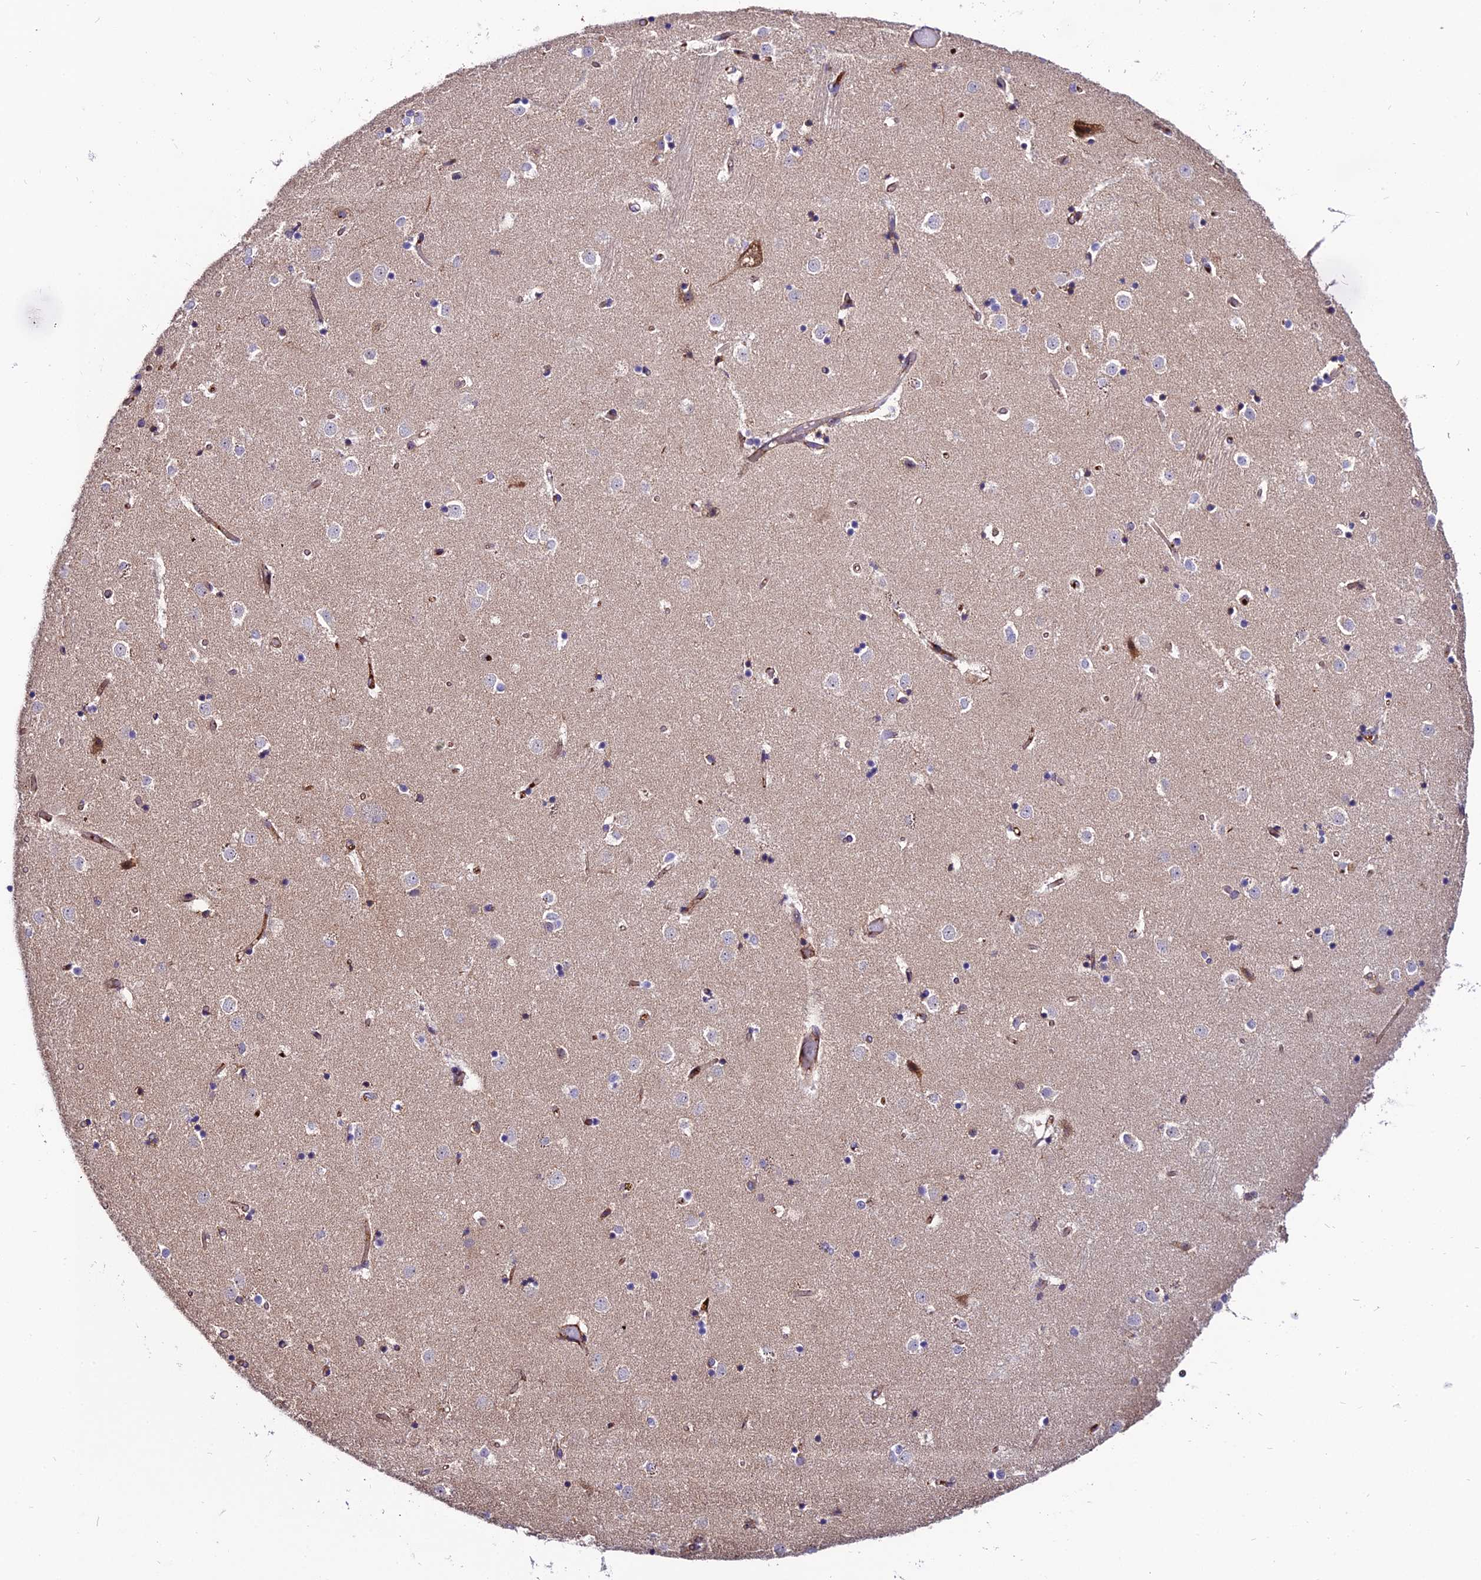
{"staining": {"intensity": "negative", "quantity": "none", "location": "none"}, "tissue": "caudate", "cell_type": "Glial cells", "image_type": "normal", "snomed": [{"axis": "morphology", "description": "Normal tissue, NOS"}, {"axis": "topography", "description": "Lateral ventricle wall"}], "caption": "Glial cells are negative for brown protein staining in benign caudate. (DAB immunohistochemistry with hematoxylin counter stain).", "gene": "PYM1", "patient": {"sex": "female", "age": 52}}